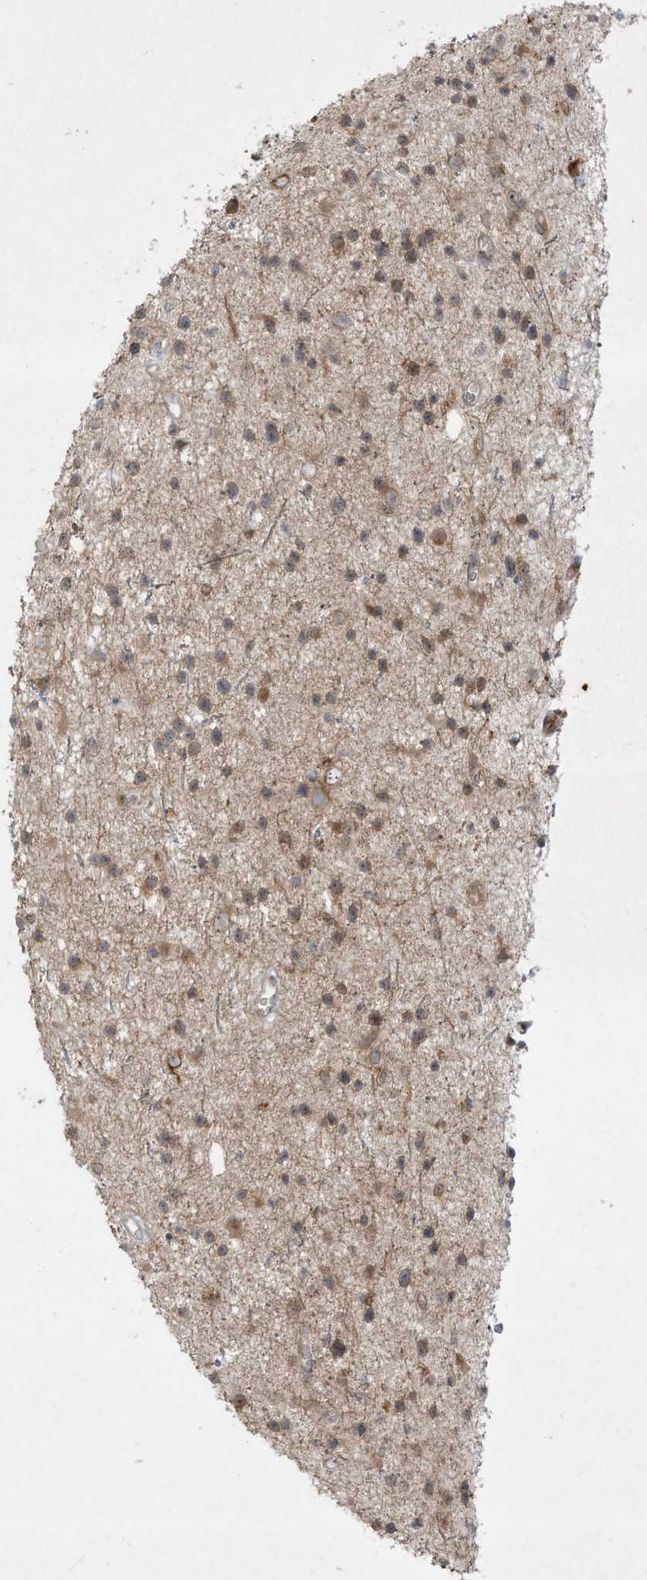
{"staining": {"intensity": "moderate", "quantity": "<25%", "location": "cytoplasmic/membranous"}, "tissue": "glioma", "cell_type": "Tumor cells", "image_type": "cancer", "snomed": [{"axis": "morphology", "description": "Glioma, malignant, Low grade"}, {"axis": "topography", "description": "Cerebral cortex"}], "caption": "Immunohistochemistry (IHC) histopathology image of malignant low-grade glioma stained for a protein (brown), which exhibits low levels of moderate cytoplasmic/membranous expression in about <25% of tumor cells.", "gene": "FETUB", "patient": {"sex": "female", "age": 39}}